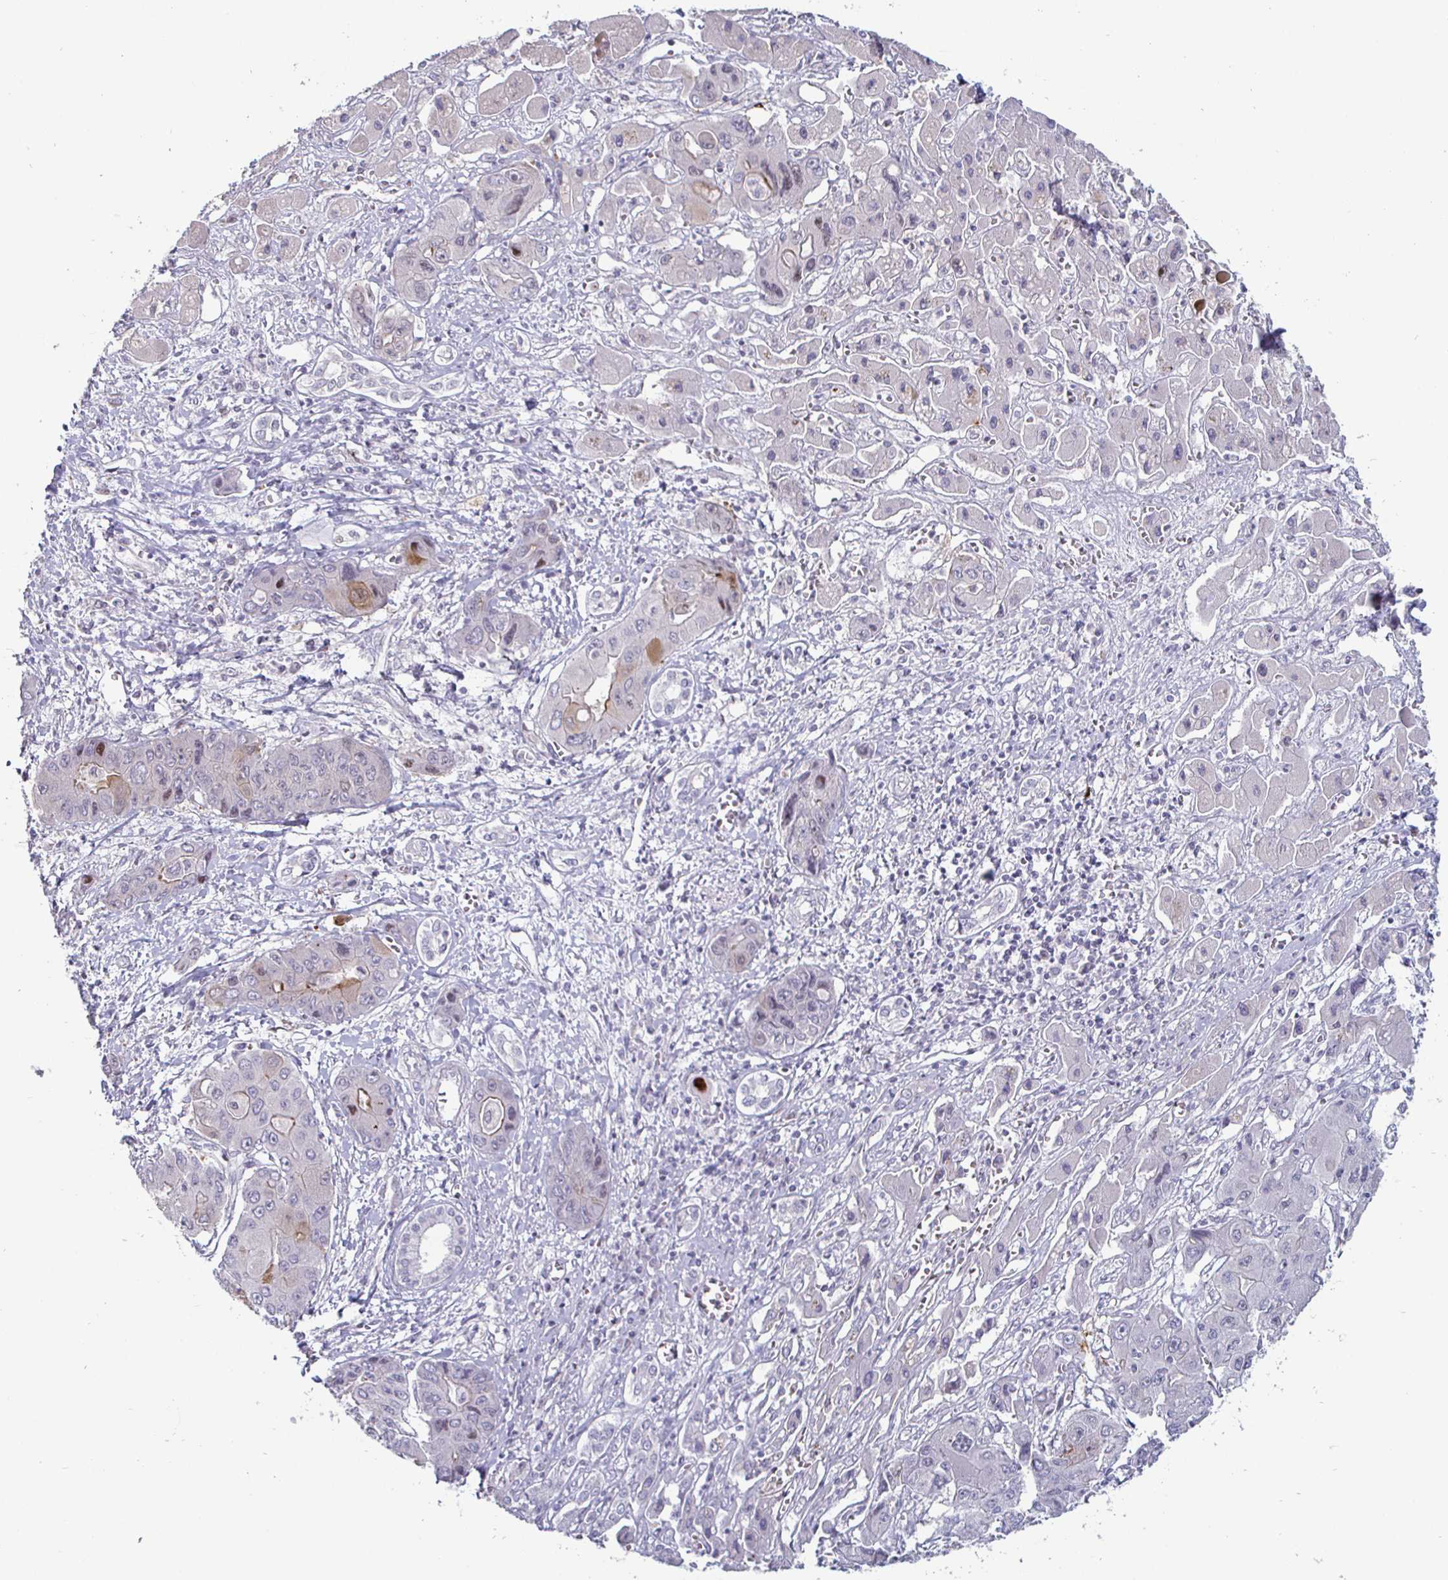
{"staining": {"intensity": "moderate", "quantity": "<25%", "location": "cytoplasmic/membranous"}, "tissue": "liver cancer", "cell_type": "Tumor cells", "image_type": "cancer", "snomed": [{"axis": "morphology", "description": "Cholangiocarcinoma"}, {"axis": "topography", "description": "Liver"}], "caption": "Liver cancer stained with immunohistochemistry (IHC) shows moderate cytoplasmic/membranous staining in approximately <25% of tumor cells. (DAB = brown stain, brightfield microscopy at high magnification).", "gene": "DMRTB1", "patient": {"sex": "male", "age": 67}}